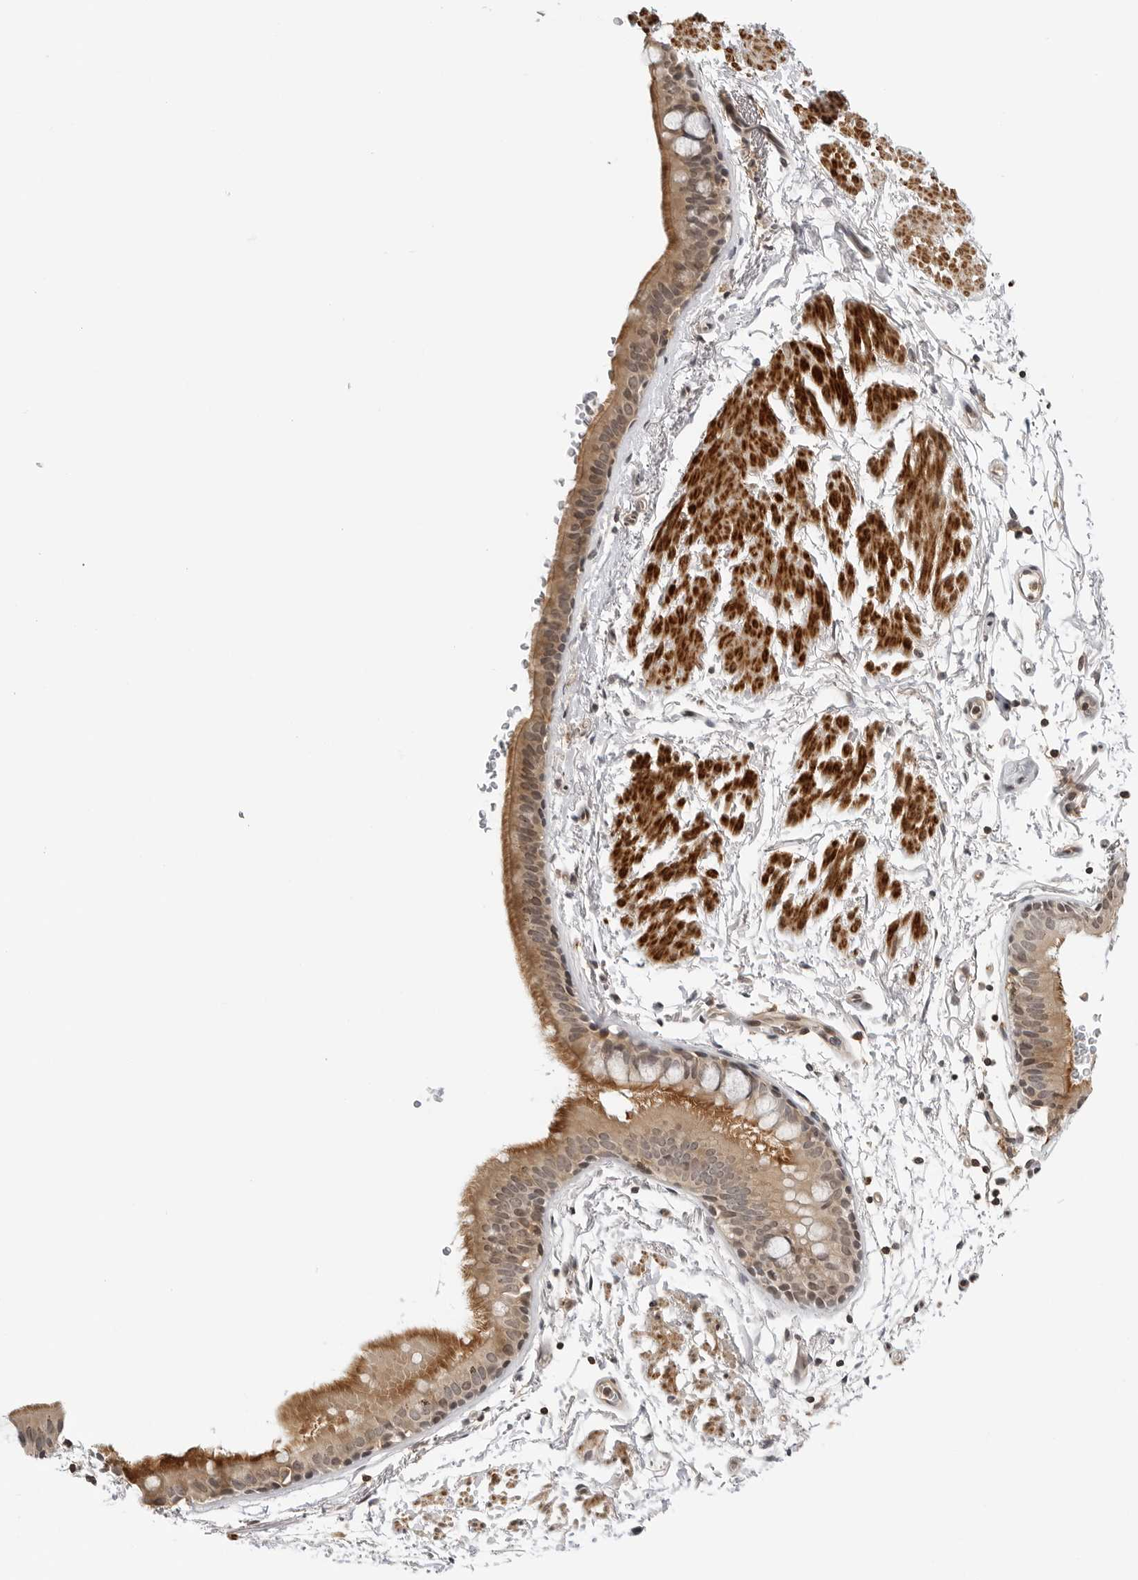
{"staining": {"intensity": "moderate", "quantity": "25%-75%", "location": "cytoplasmic/membranous,nuclear"}, "tissue": "bronchus", "cell_type": "Respiratory epithelial cells", "image_type": "normal", "snomed": [{"axis": "morphology", "description": "Normal tissue, NOS"}, {"axis": "topography", "description": "Lymph node"}, {"axis": "topography", "description": "Bronchus"}], "caption": "Protein expression analysis of unremarkable bronchus shows moderate cytoplasmic/membranous,nuclear positivity in approximately 25%-75% of respiratory epithelial cells. (DAB (3,3'-diaminobenzidine) = brown stain, brightfield microscopy at high magnification).", "gene": "MAP2K5", "patient": {"sex": "female", "age": 70}}